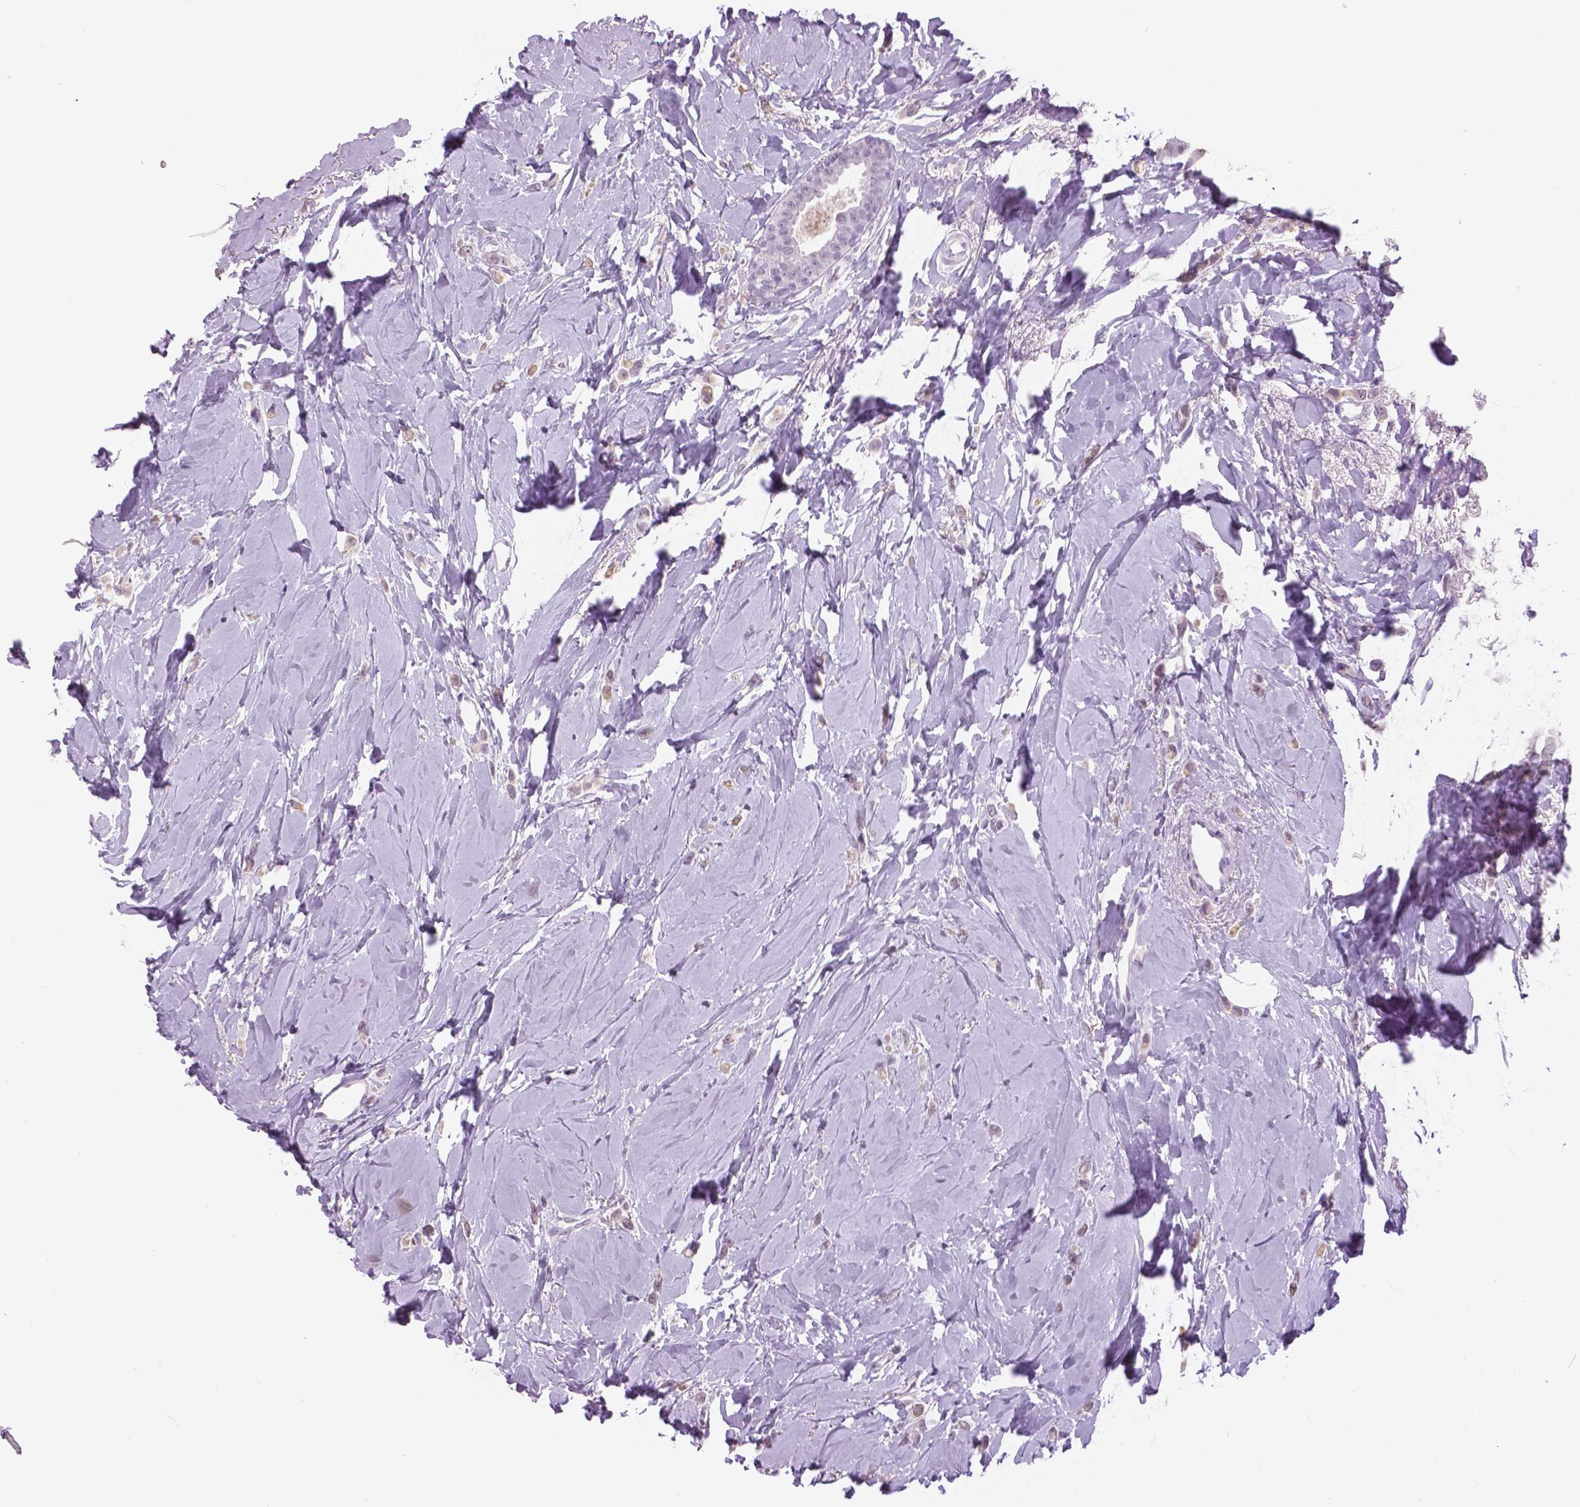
{"staining": {"intensity": "negative", "quantity": "none", "location": "none"}, "tissue": "breast cancer", "cell_type": "Tumor cells", "image_type": "cancer", "snomed": [{"axis": "morphology", "description": "Lobular carcinoma"}, {"axis": "topography", "description": "Breast"}], "caption": "The image displays no significant staining in tumor cells of breast lobular carcinoma.", "gene": "MYOM1", "patient": {"sex": "female", "age": 66}}